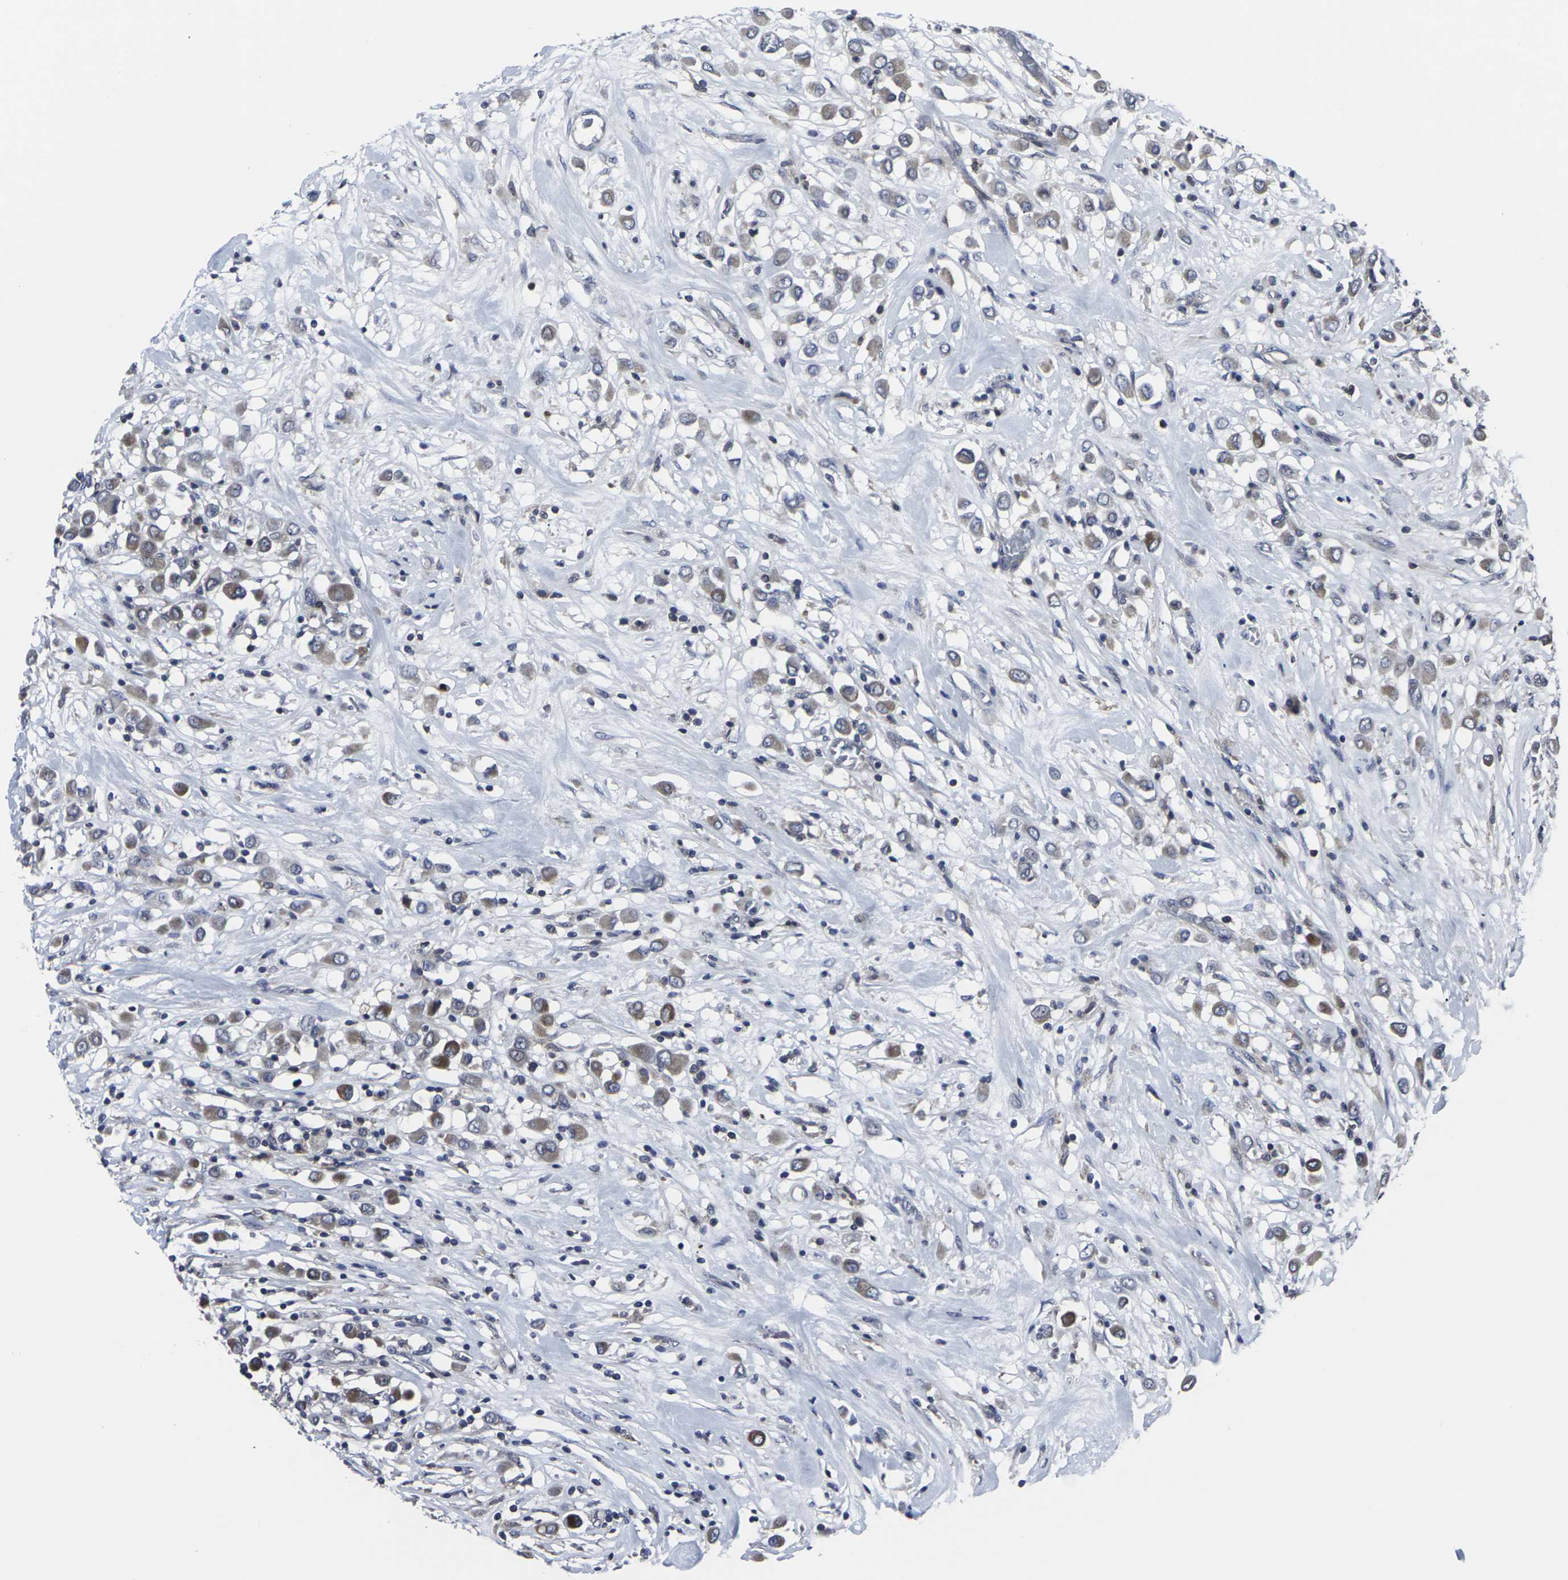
{"staining": {"intensity": "strong", "quantity": "25%-75%", "location": "cytoplasmic/membranous"}, "tissue": "breast cancer", "cell_type": "Tumor cells", "image_type": "cancer", "snomed": [{"axis": "morphology", "description": "Duct carcinoma"}, {"axis": "topography", "description": "Breast"}], "caption": "This is an image of immunohistochemistry staining of breast cancer (intraductal carcinoma), which shows strong staining in the cytoplasmic/membranous of tumor cells.", "gene": "HPRT1", "patient": {"sex": "female", "age": 61}}